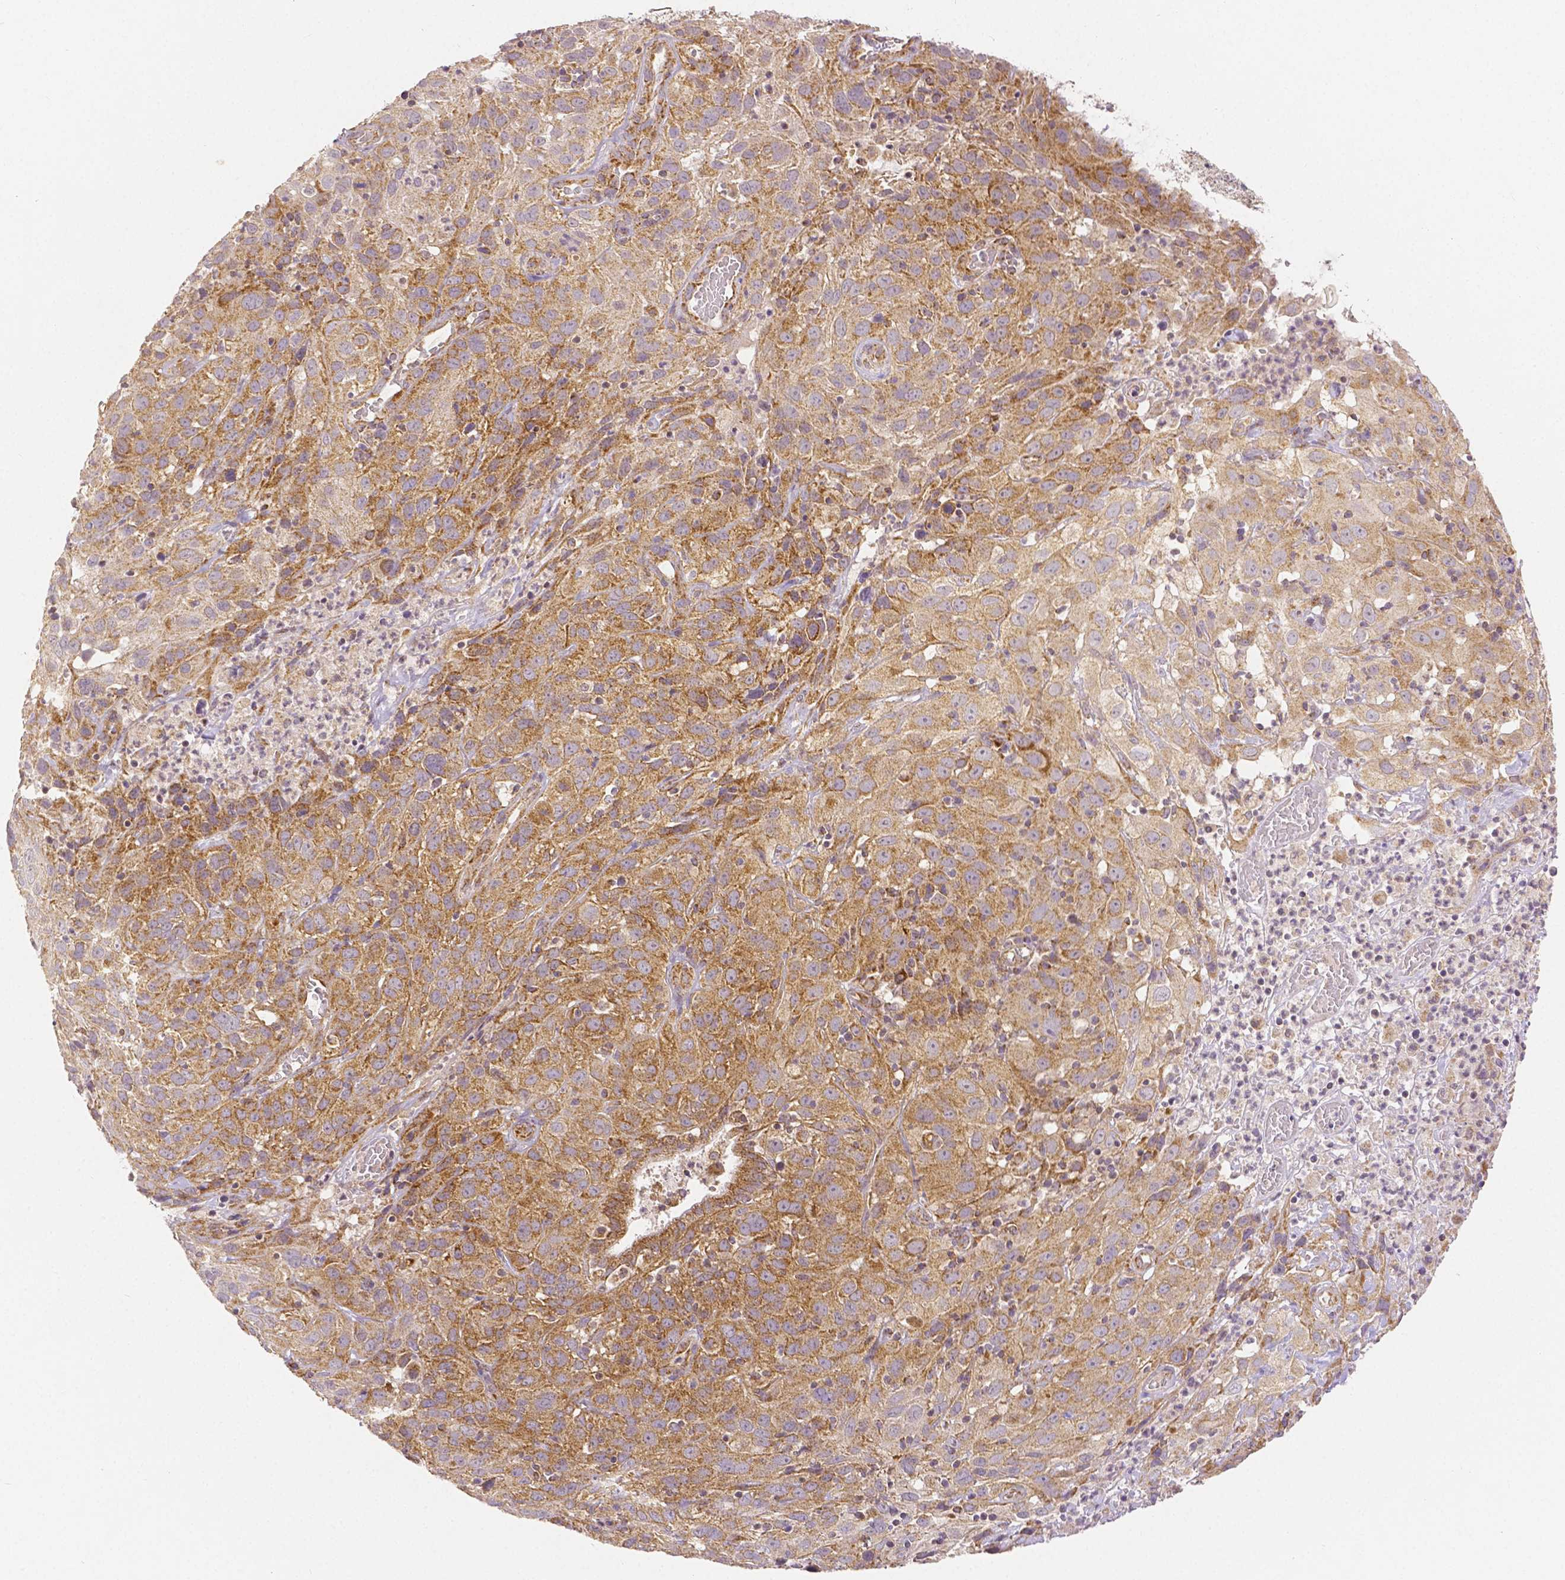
{"staining": {"intensity": "moderate", "quantity": ">75%", "location": "cytoplasmic/membranous"}, "tissue": "cervical cancer", "cell_type": "Tumor cells", "image_type": "cancer", "snomed": [{"axis": "morphology", "description": "Squamous cell carcinoma, NOS"}, {"axis": "topography", "description": "Cervix"}], "caption": "Cervical cancer was stained to show a protein in brown. There is medium levels of moderate cytoplasmic/membranous positivity in about >75% of tumor cells.", "gene": "RHOT1", "patient": {"sex": "female", "age": 32}}